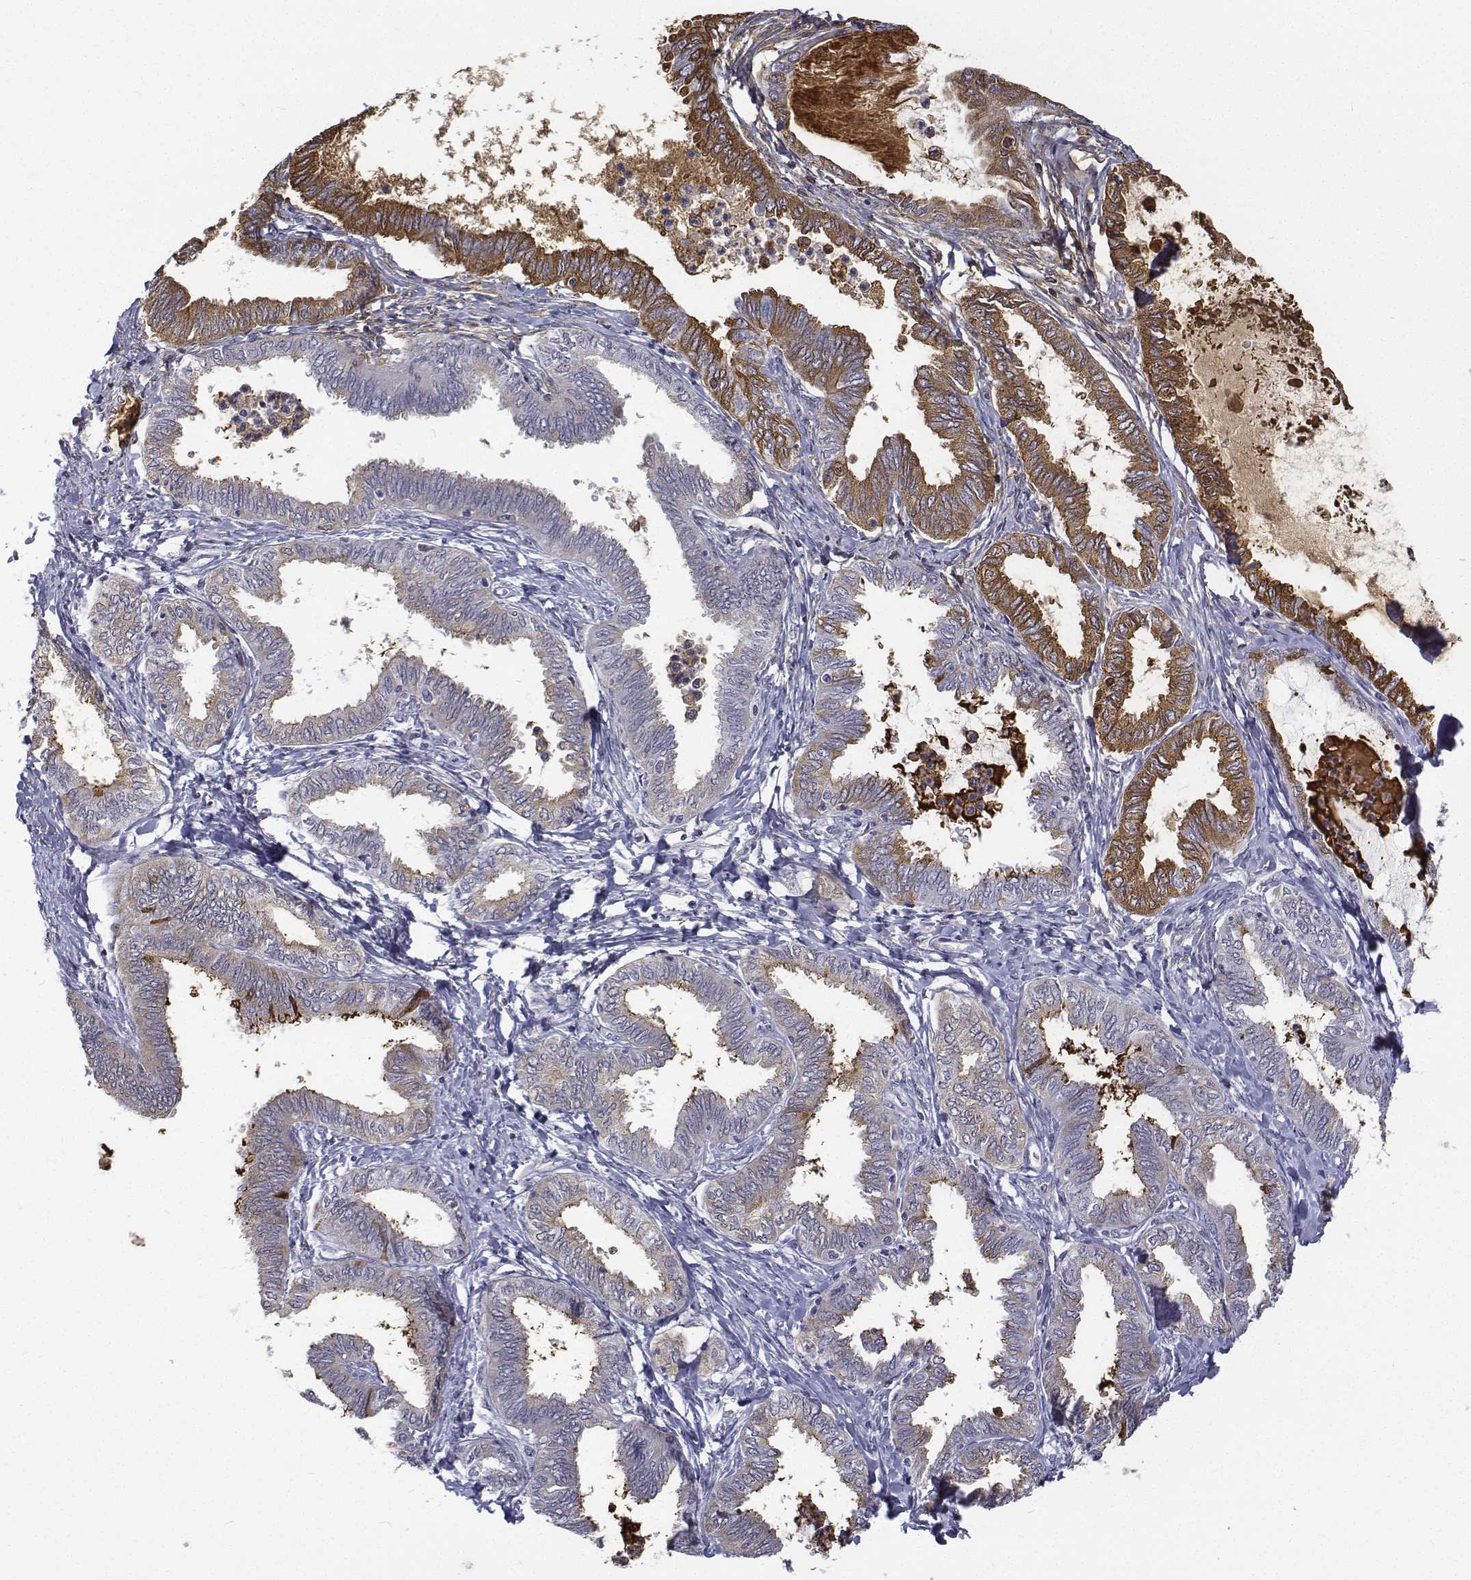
{"staining": {"intensity": "moderate", "quantity": "<25%", "location": "cytoplasmic/membranous"}, "tissue": "ovarian cancer", "cell_type": "Tumor cells", "image_type": "cancer", "snomed": [{"axis": "morphology", "description": "Carcinoma, endometroid"}, {"axis": "topography", "description": "Ovary"}], "caption": "This histopathology image demonstrates immunohistochemistry (IHC) staining of human ovarian cancer (endometroid carcinoma), with low moderate cytoplasmic/membranous staining in approximately <25% of tumor cells.", "gene": "ATRX", "patient": {"sex": "female", "age": 70}}